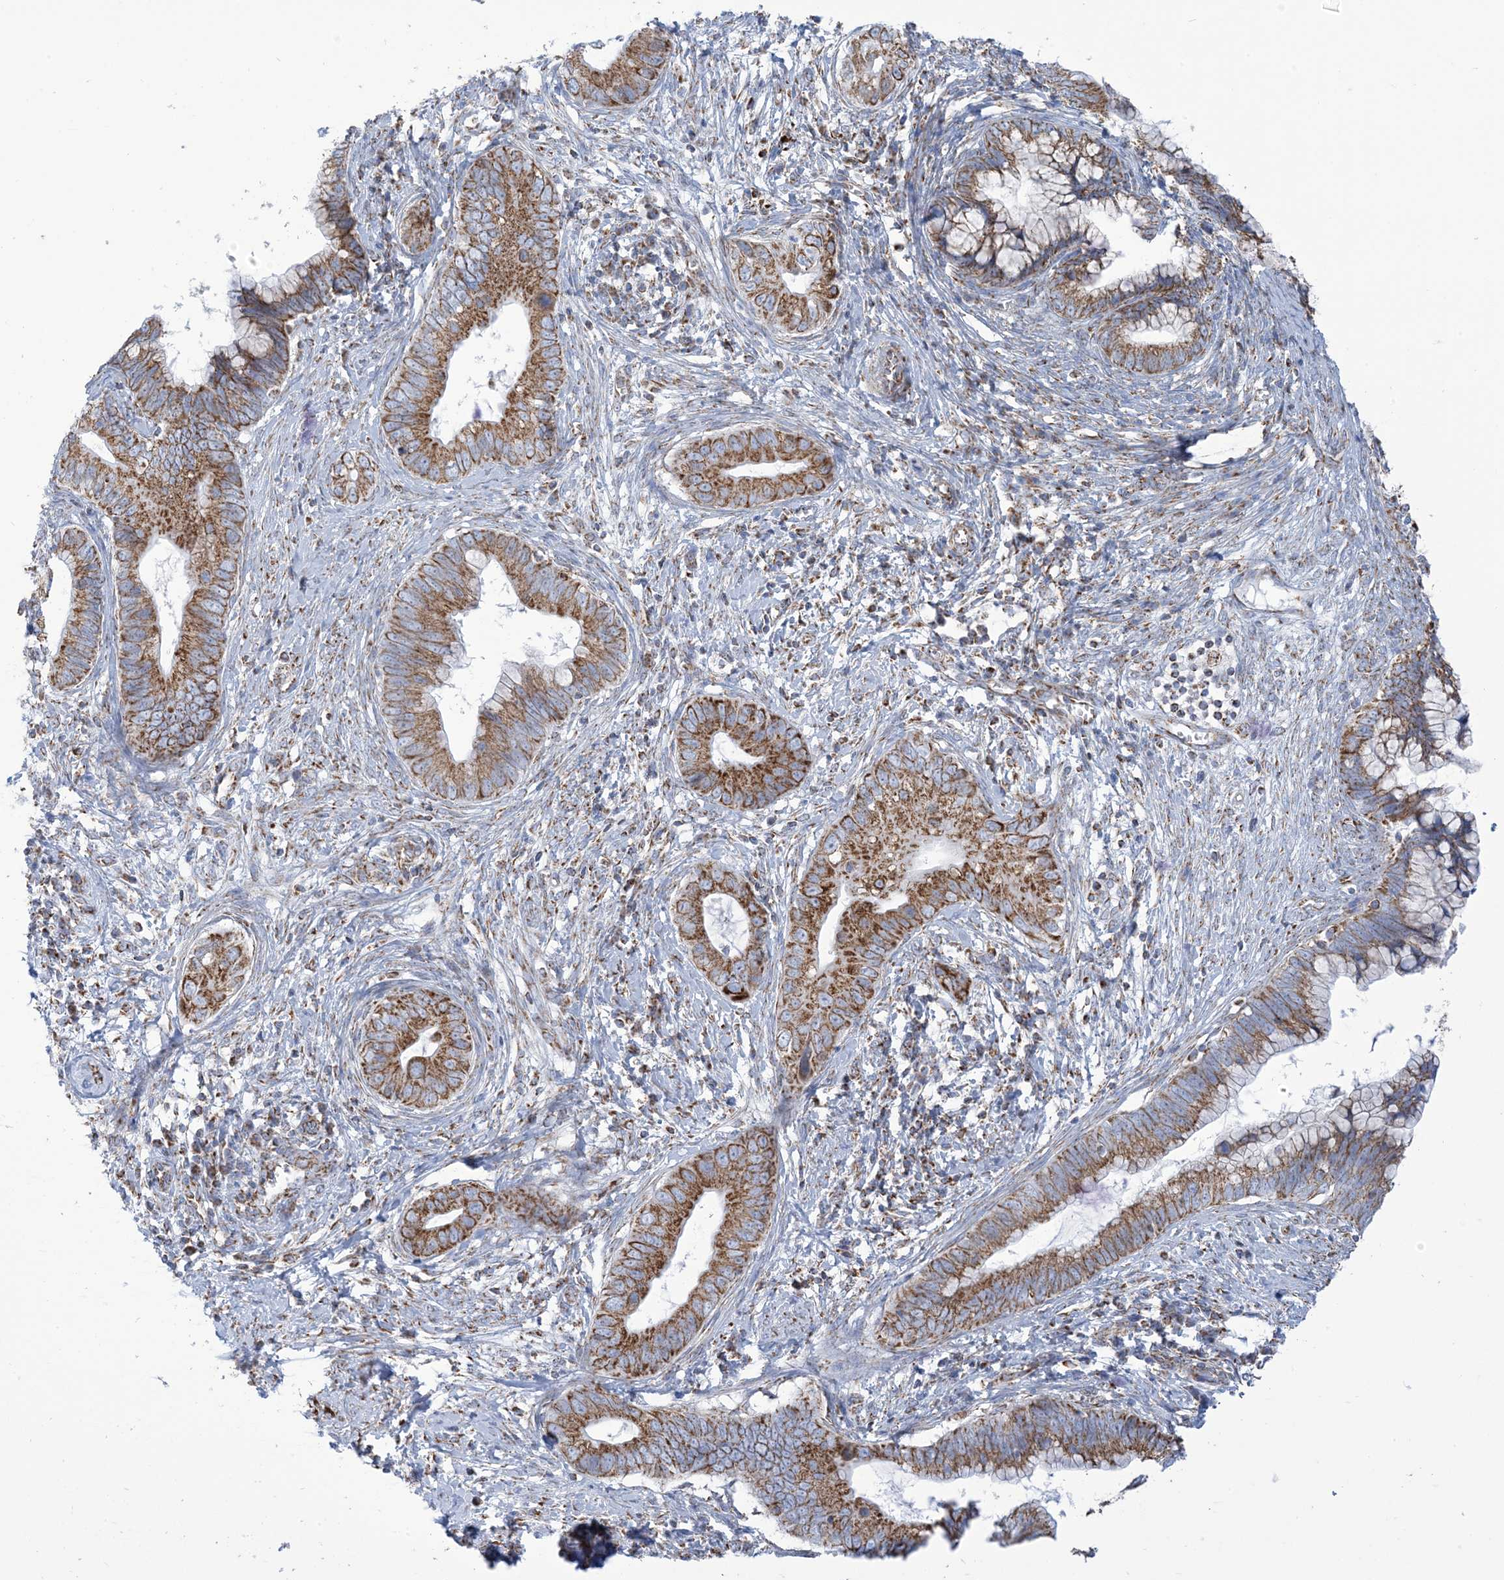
{"staining": {"intensity": "moderate", "quantity": ">75%", "location": "cytoplasmic/membranous"}, "tissue": "cervical cancer", "cell_type": "Tumor cells", "image_type": "cancer", "snomed": [{"axis": "morphology", "description": "Adenocarcinoma, NOS"}, {"axis": "topography", "description": "Cervix"}], "caption": "The image demonstrates immunohistochemical staining of adenocarcinoma (cervical). There is moderate cytoplasmic/membranous expression is present in approximately >75% of tumor cells.", "gene": "SAMM50", "patient": {"sex": "female", "age": 44}}